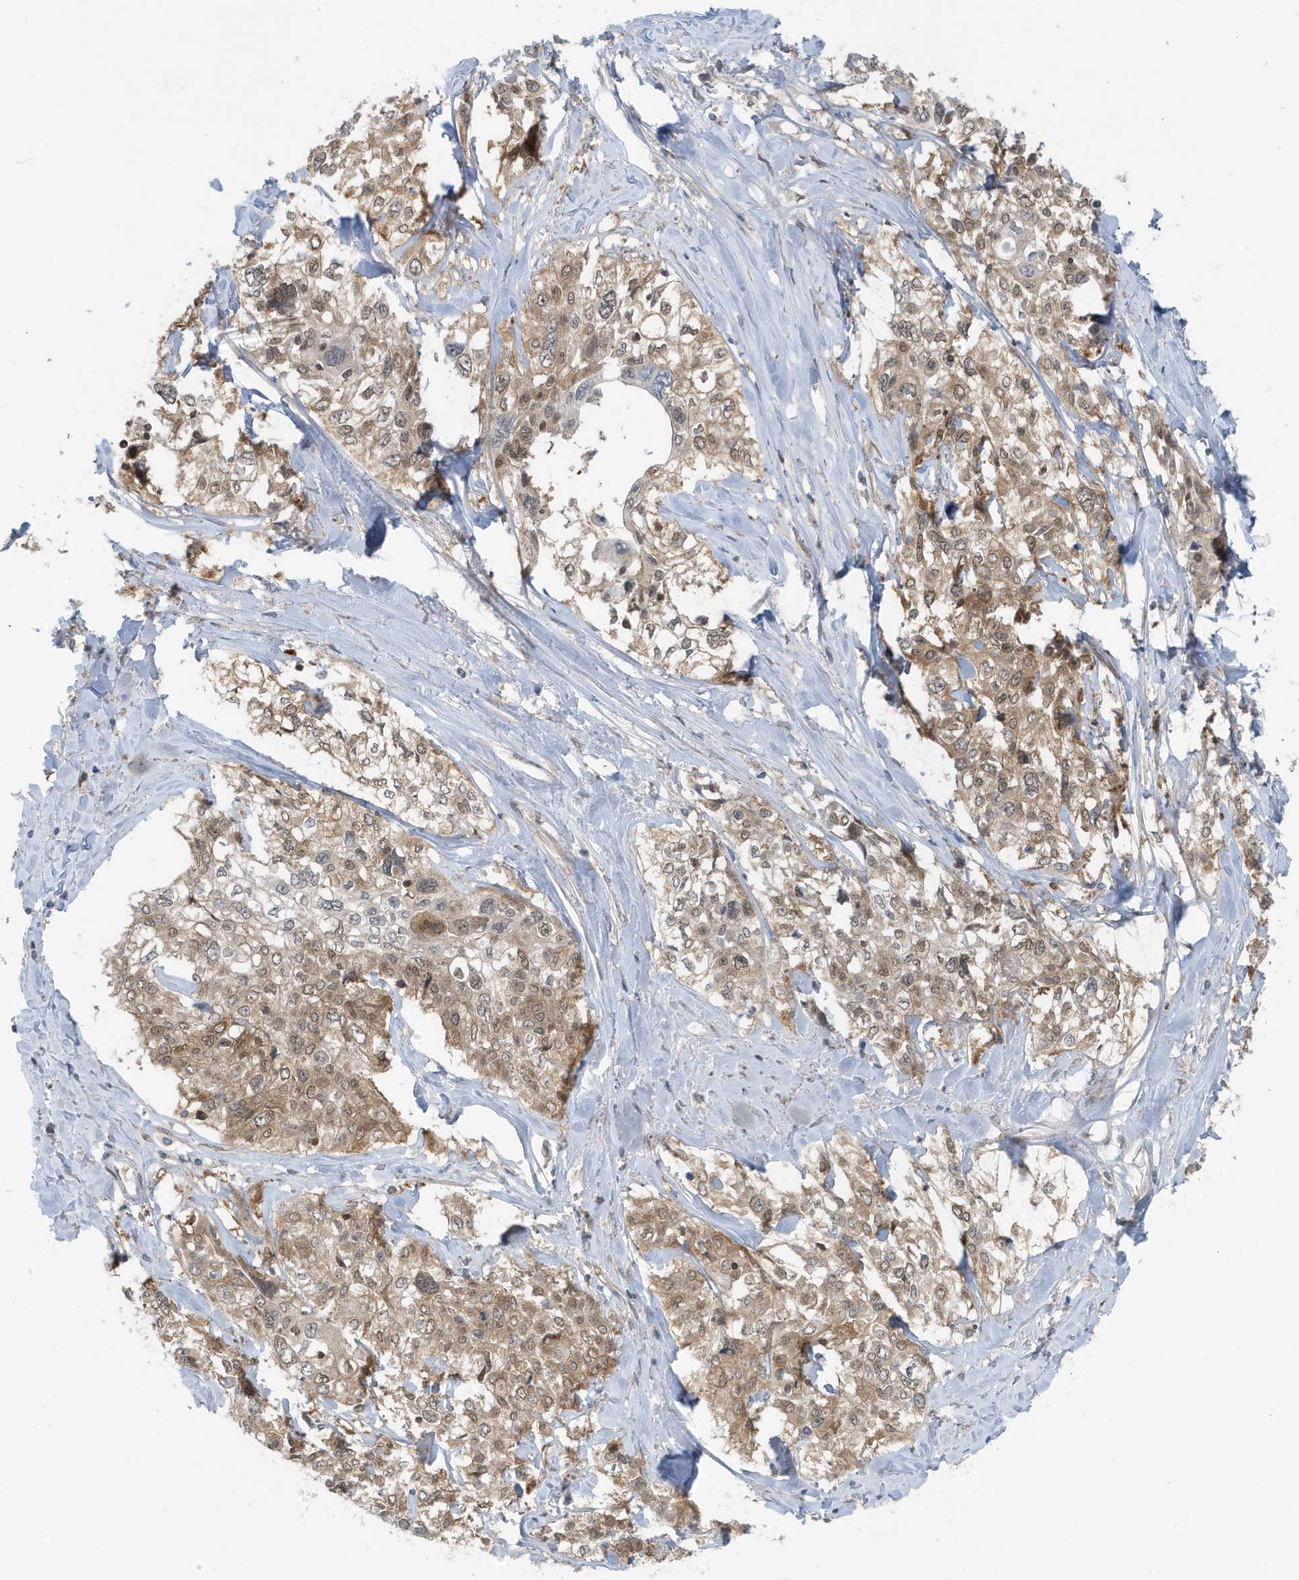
{"staining": {"intensity": "weak", "quantity": ">75%", "location": "cytoplasmic/membranous"}, "tissue": "cervical cancer", "cell_type": "Tumor cells", "image_type": "cancer", "snomed": [{"axis": "morphology", "description": "Squamous cell carcinoma, NOS"}, {"axis": "topography", "description": "Cervix"}], "caption": "Human cervical squamous cell carcinoma stained with a brown dye shows weak cytoplasmic/membranous positive positivity in approximately >75% of tumor cells.", "gene": "OGA", "patient": {"sex": "female", "age": 31}}